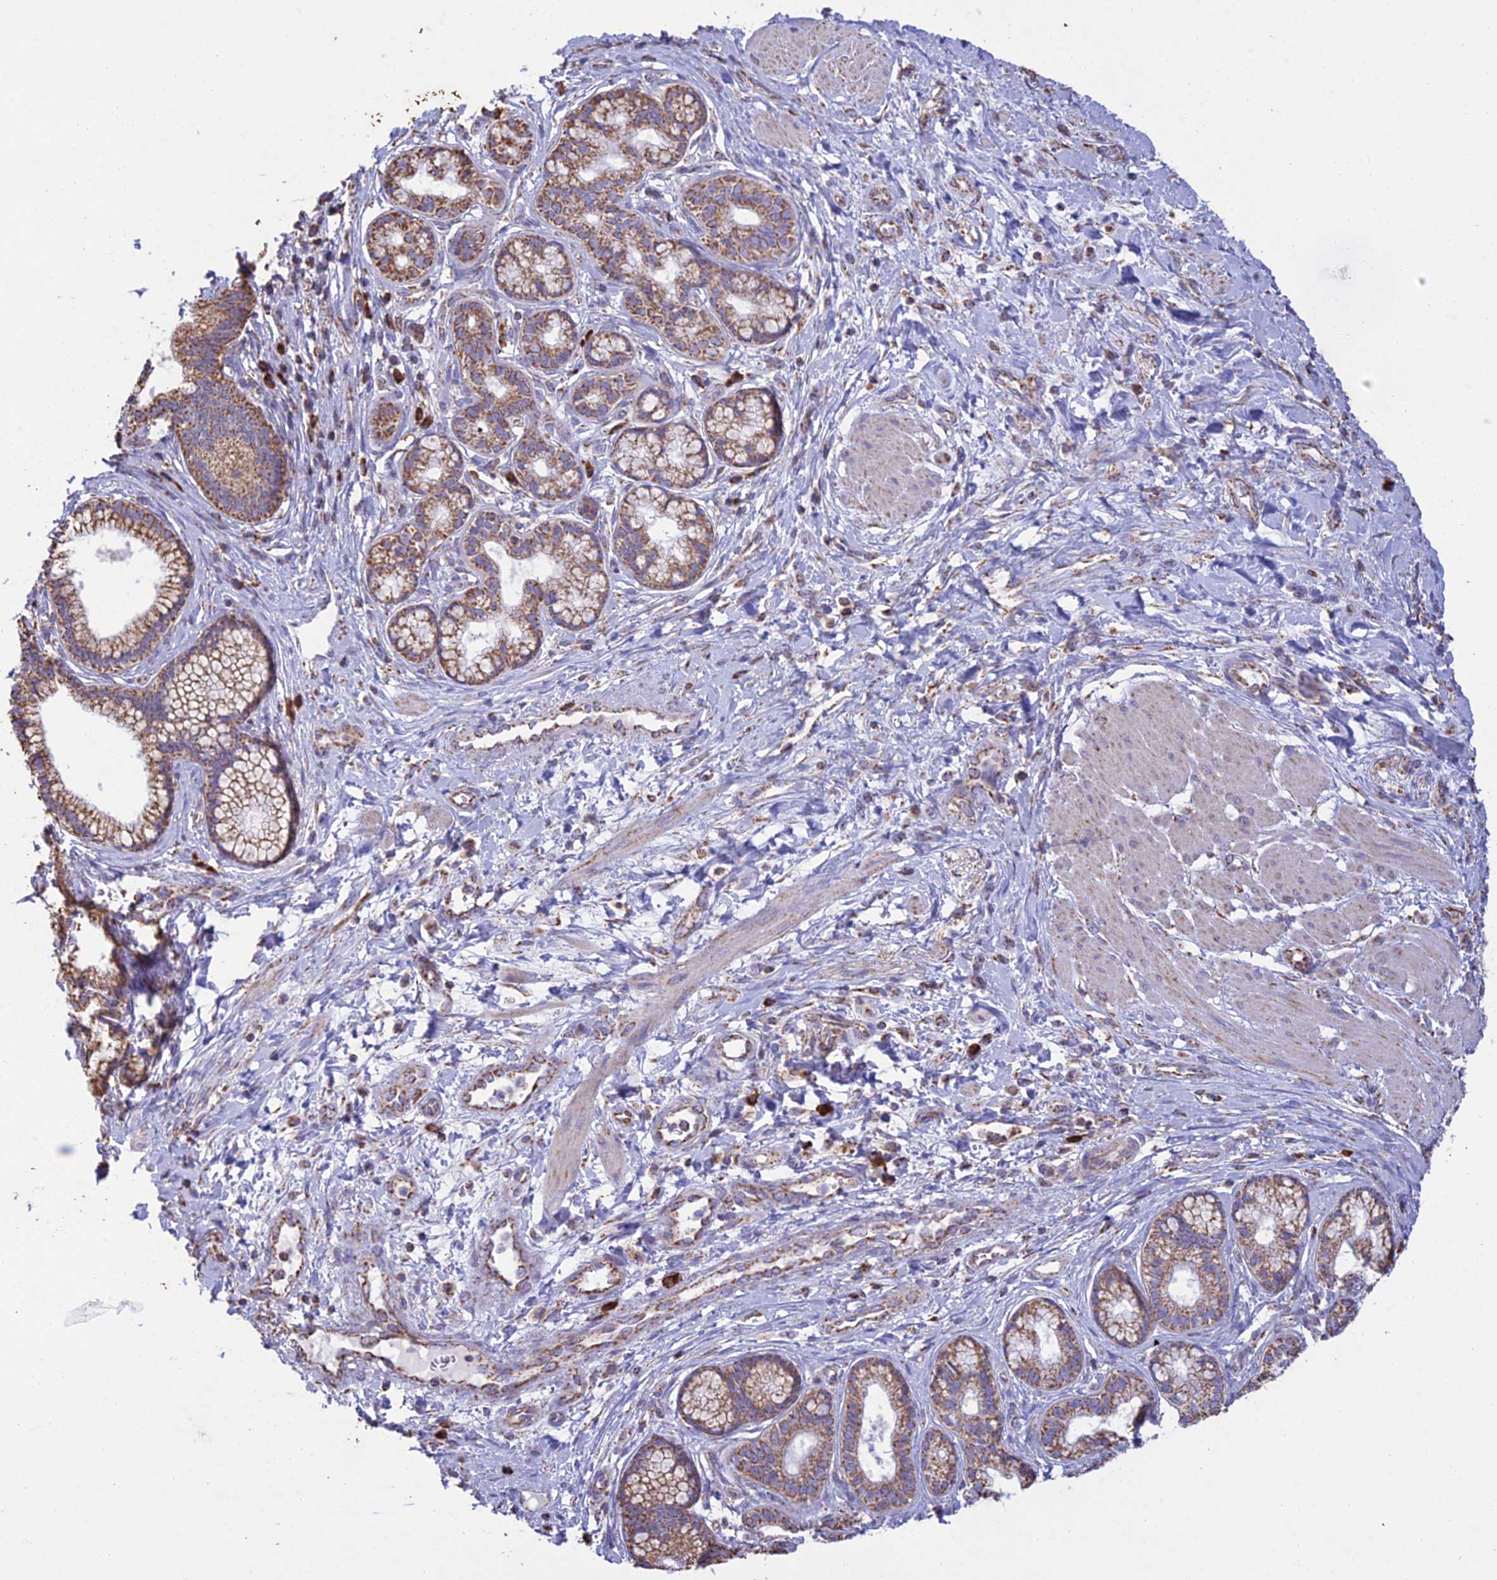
{"staining": {"intensity": "moderate", "quantity": ">75%", "location": "cytoplasmic/membranous"}, "tissue": "pancreatic cancer", "cell_type": "Tumor cells", "image_type": "cancer", "snomed": [{"axis": "morphology", "description": "Adenocarcinoma, NOS"}, {"axis": "topography", "description": "Pancreas"}], "caption": "Brown immunohistochemical staining in pancreatic cancer (adenocarcinoma) exhibits moderate cytoplasmic/membranous positivity in approximately >75% of tumor cells.", "gene": "OR2W3", "patient": {"sex": "male", "age": 72}}